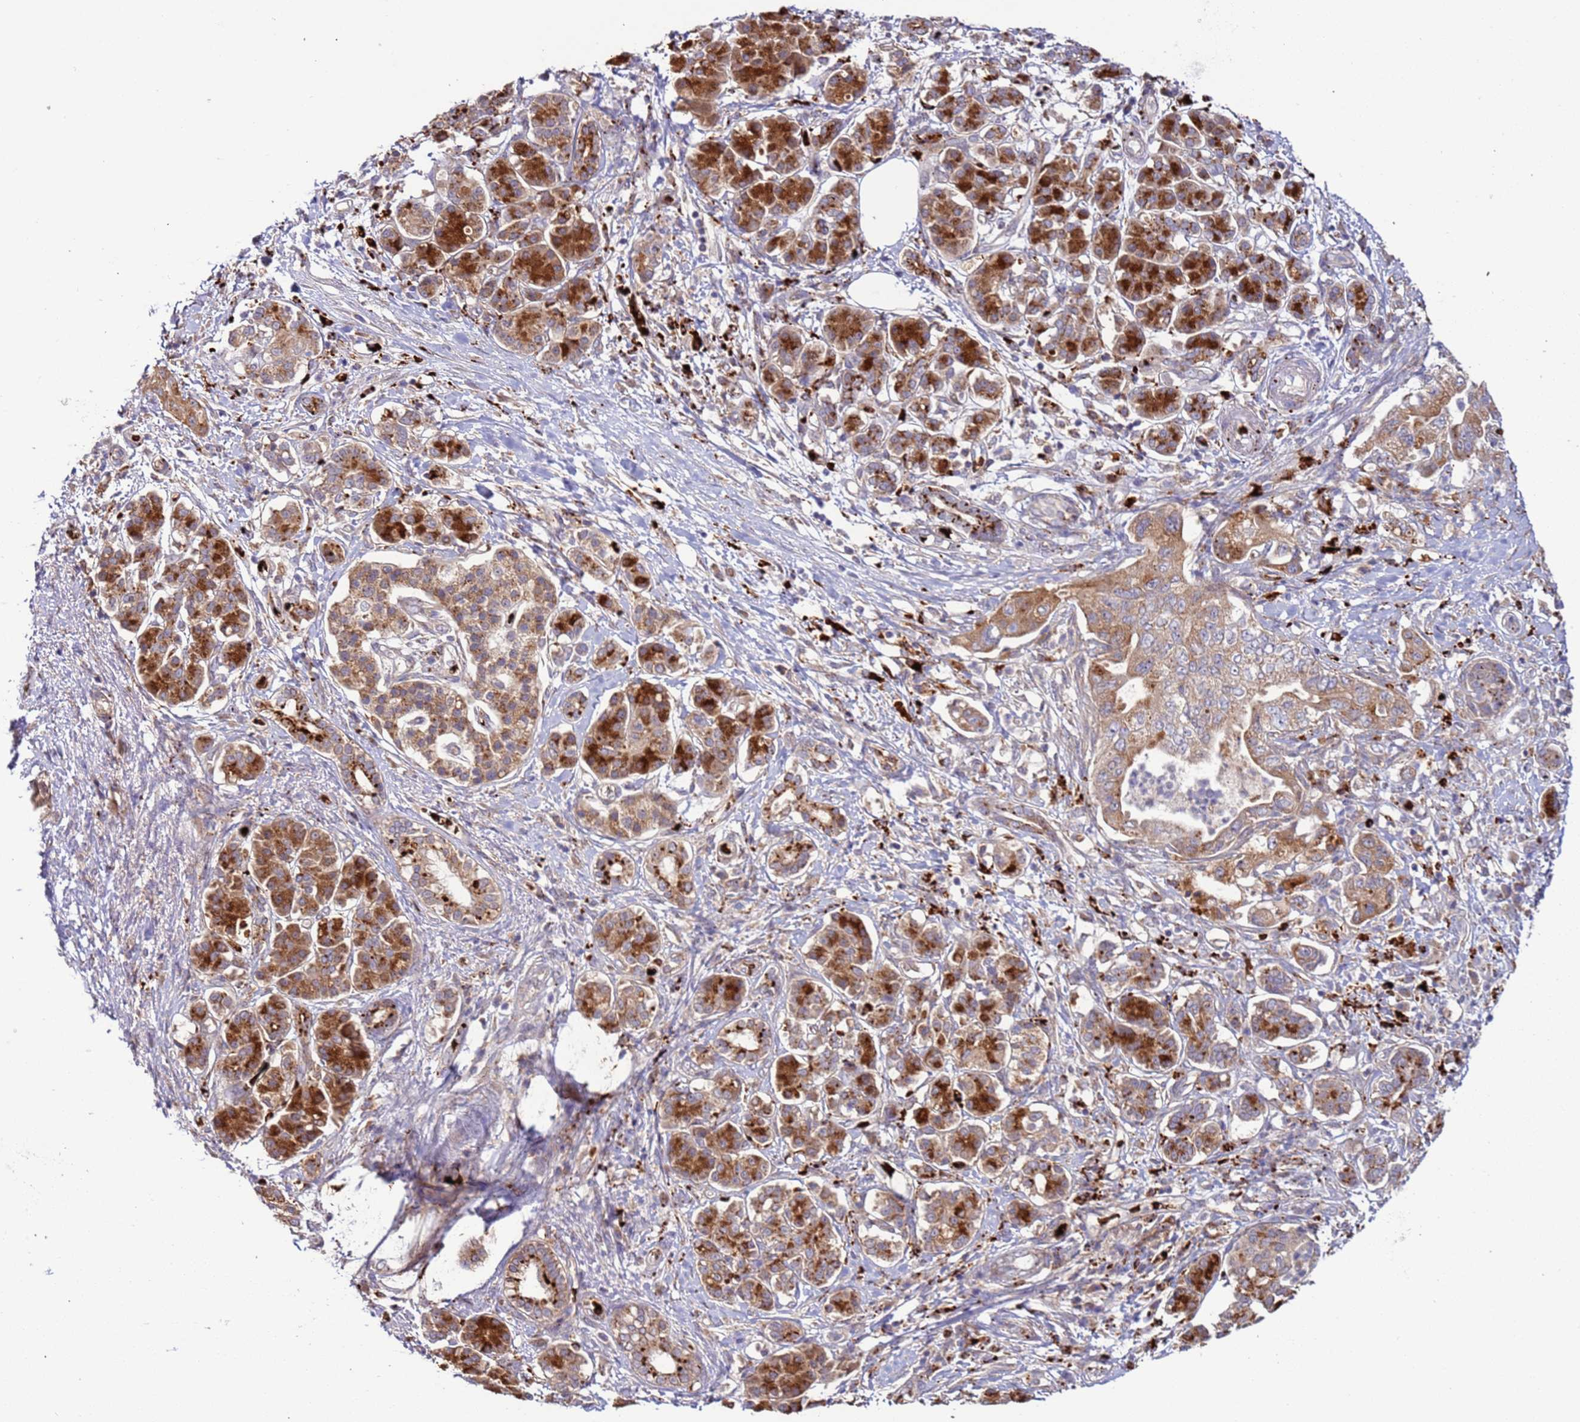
{"staining": {"intensity": "moderate", "quantity": ">75%", "location": "cytoplasmic/membranous"}, "tissue": "pancreatic cancer", "cell_type": "Tumor cells", "image_type": "cancer", "snomed": [{"axis": "morphology", "description": "Adenocarcinoma, NOS"}, {"axis": "topography", "description": "Pancreas"}], "caption": "Immunohistochemical staining of human adenocarcinoma (pancreatic) displays moderate cytoplasmic/membranous protein staining in about >75% of tumor cells.", "gene": "VPS36", "patient": {"sex": "female", "age": 73}}